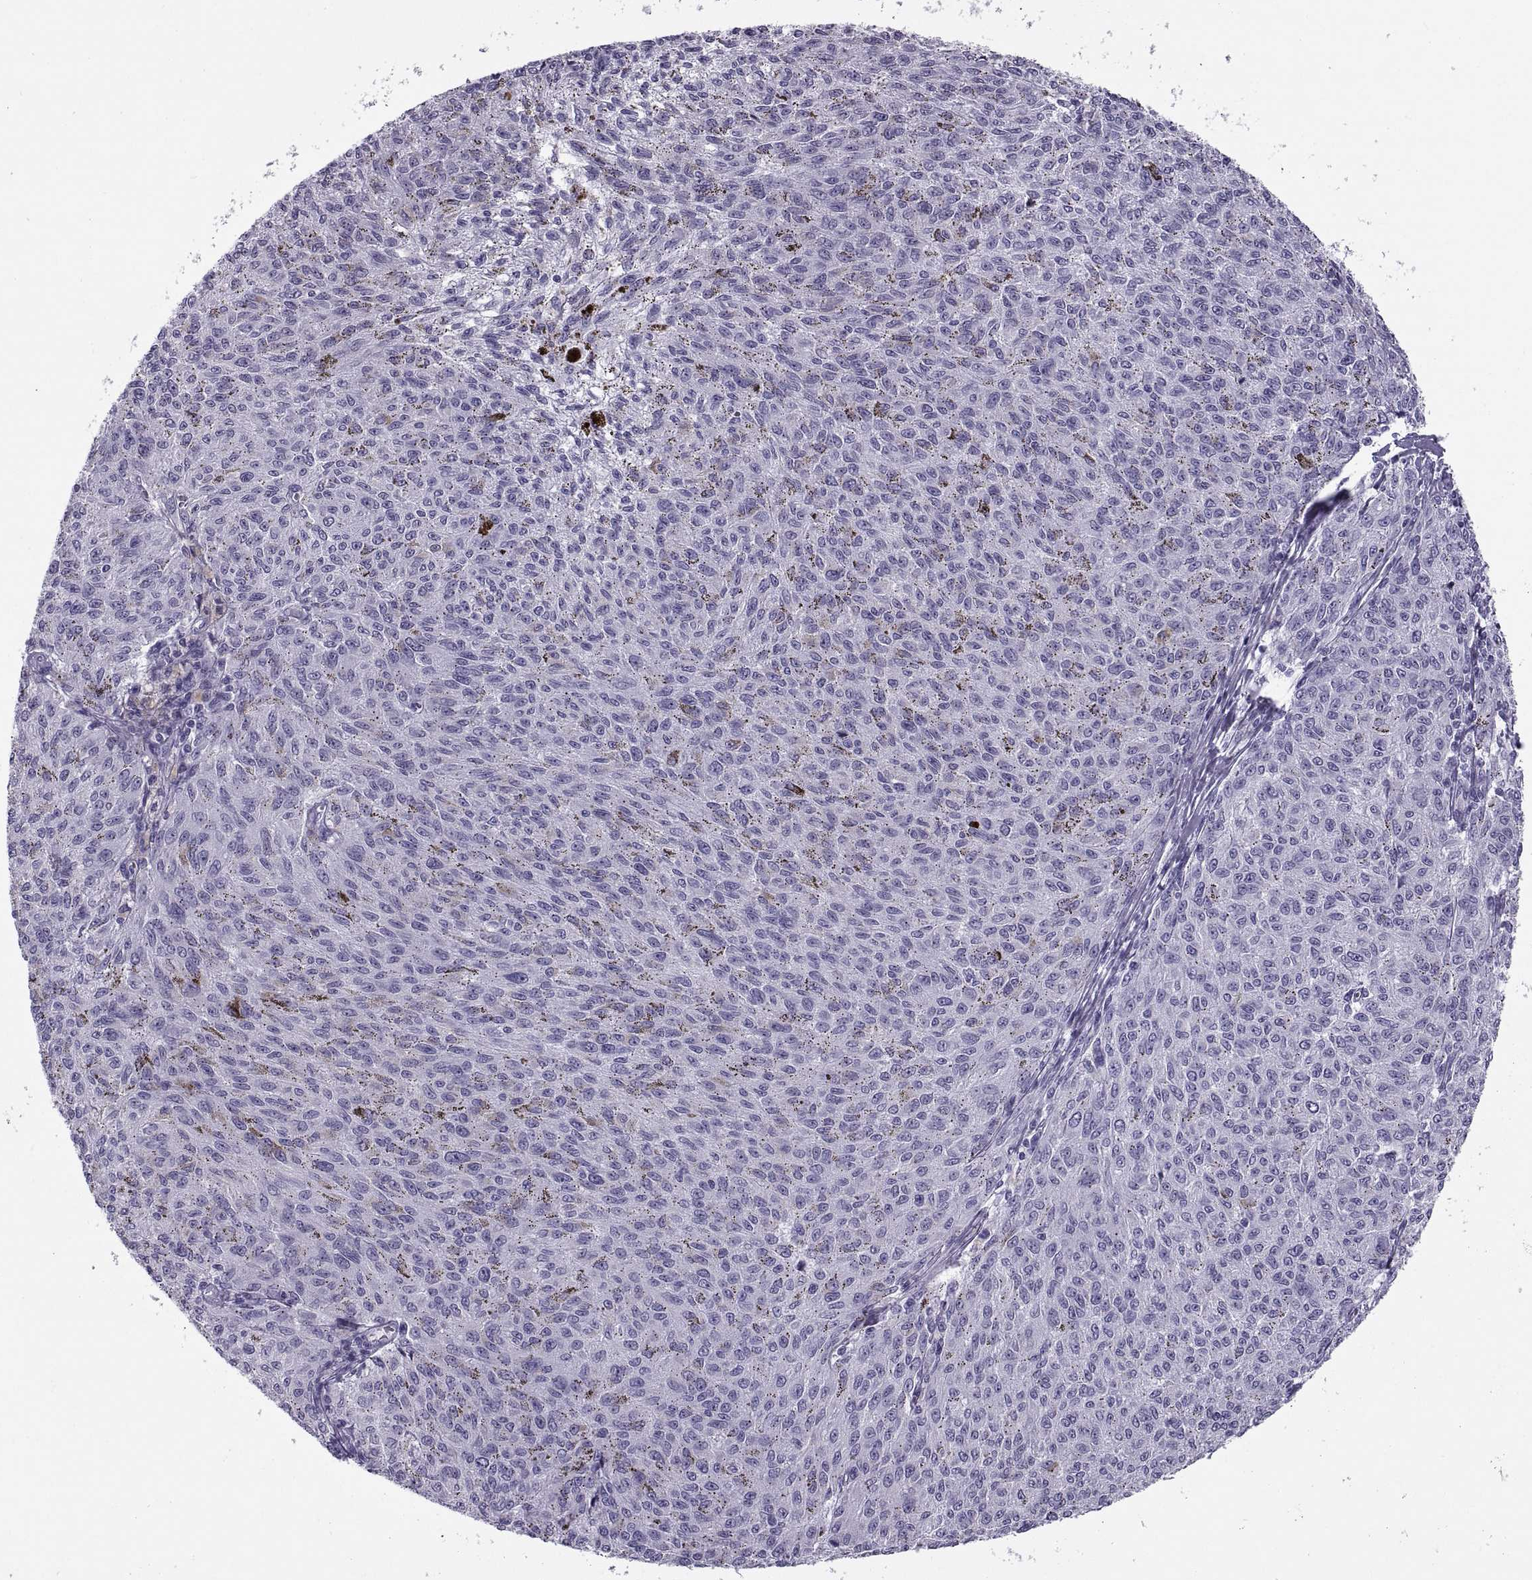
{"staining": {"intensity": "negative", "quantity": "none", "location": "none"}, "tissue": "melanoma", "cell_type": "Tumor cells", "image_type": "cancer", "snomed": [{"axis": "morphology", "description": "Malignant melanoma, NOS"}, {"axis": "topography", "description": "Skin"}], "caption": "Immunohistochemistry of human malignant melanoma demonstrates no expression in tumor cells.", "gene": "RLBP1", "patient": {"sex": "female", "age": 72}}